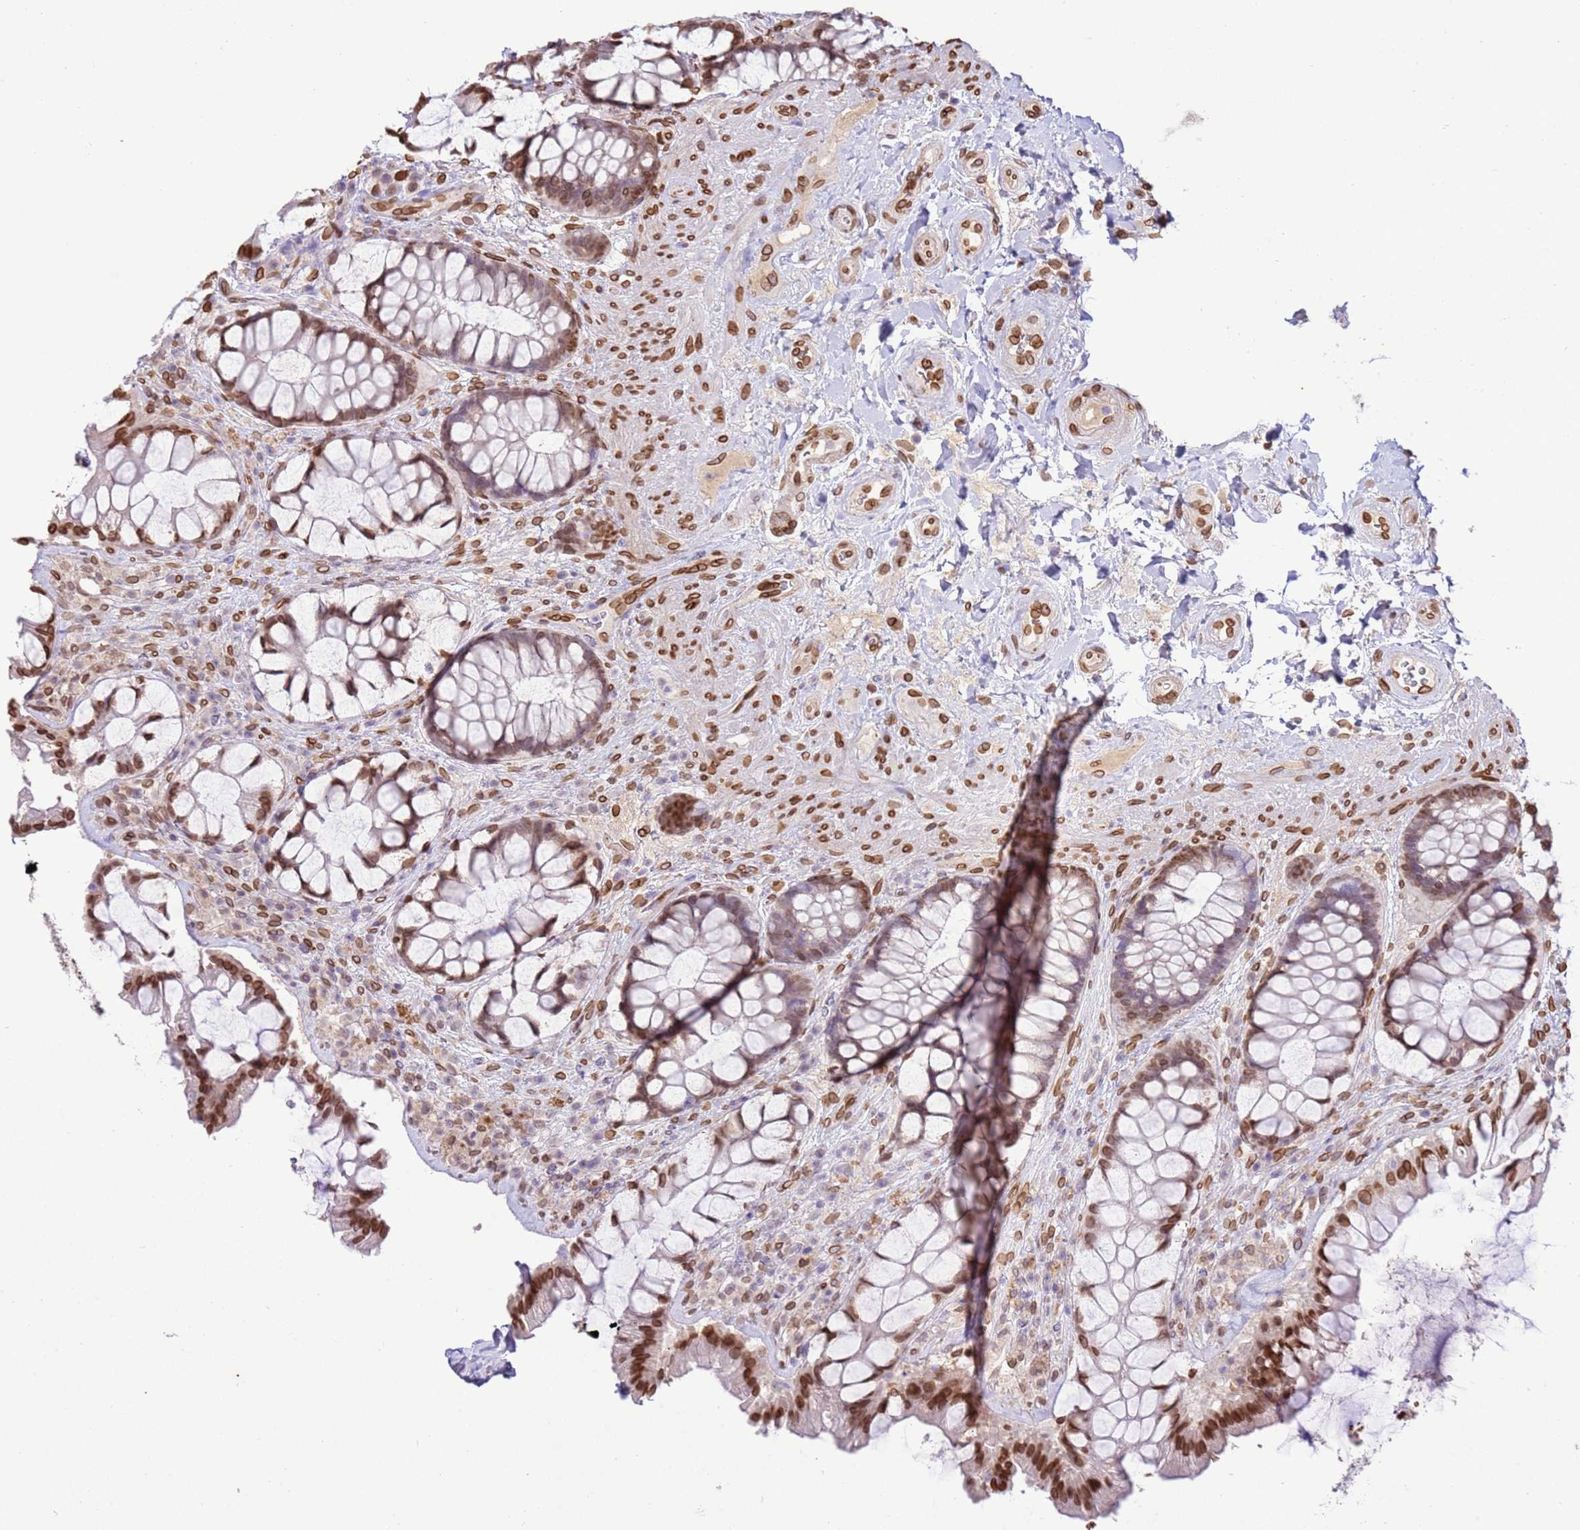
{"staining": {"intensity": "strong", "quantity": ">75%", "location": "cytoplasmic/membranous,nuclear"}, "tissue": "rectum", "cell_type": "Glandular cells", "image_type": "normal", "snomed": [{"axis": "morphology", "description": "Normal tissue, NOS"}, {"axis": "topography", "description": "Rectum"}], "caption": "DAB immunohistochemical staining of benign human rectum reveals strong cytoplasmic/membranous,nuclear protein staining in approximately >75% of glandular cells.", "gene": "TMEM47", "patient": {"sex": "female", "age": 58}}